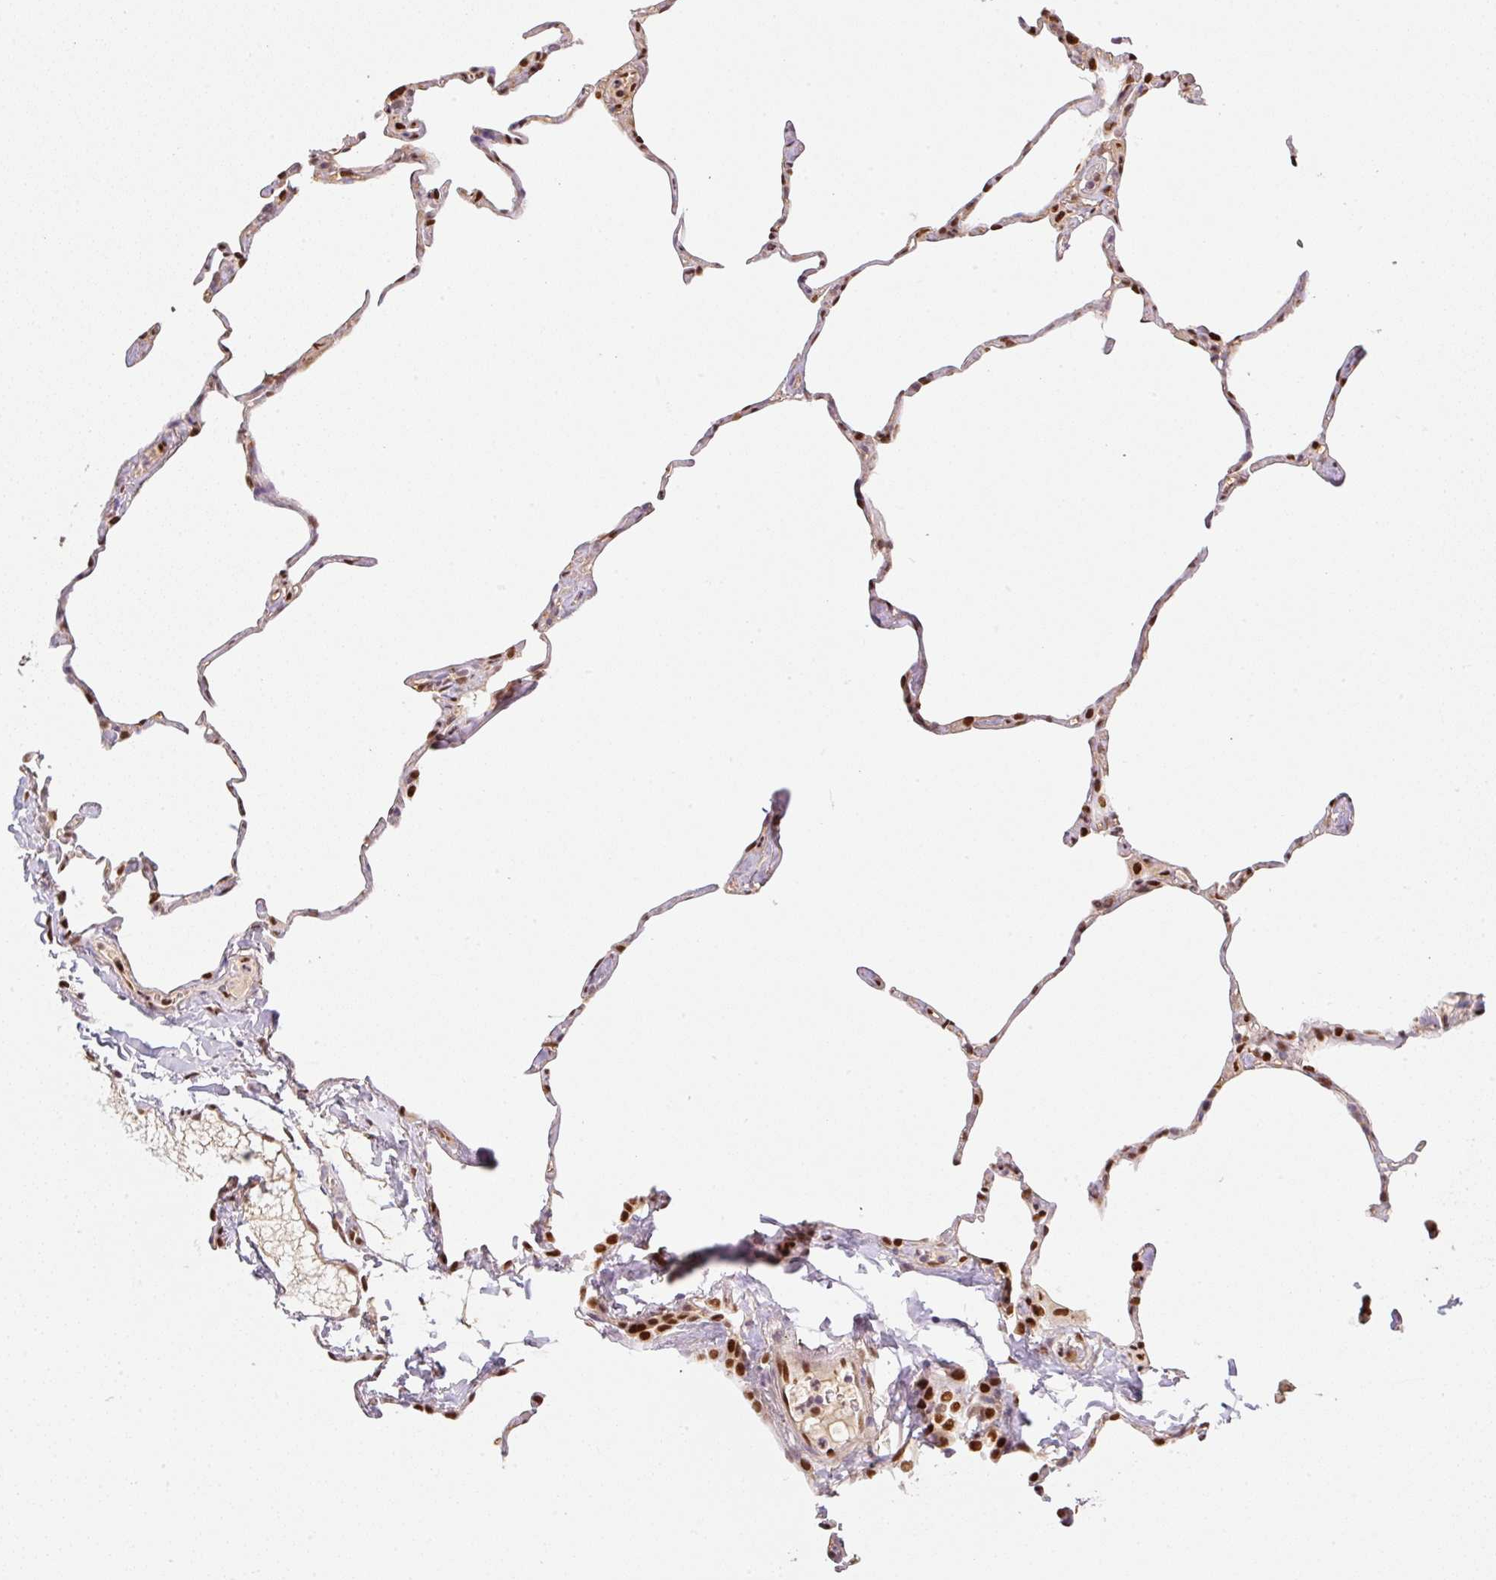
{"staining": {"intensity": "strong", "quantity": ">75%", "location": "nuclear"}, "tissue": "lung", "cell_type": "Alveolar cells", "image_type": "normal", "snomed": [{"axis": "morphology", "description": "Normal tissue, NOS"}, {"axis": "topography", "description": "Lung"}], "caption": "High-power microscopy captured an immunohistochemistry (IHC) histopathology image of benign lung, revealing strong nuclear positivity in about >75% of alveolar cells. Using DAB (3,3'-diaminobenzidine) (brown) and hematoxylin (blue) stains, captured at high magnification using brightfield microscopy.", "gene": "GPR139", "patient": {"sex": "male", "age": 65}}